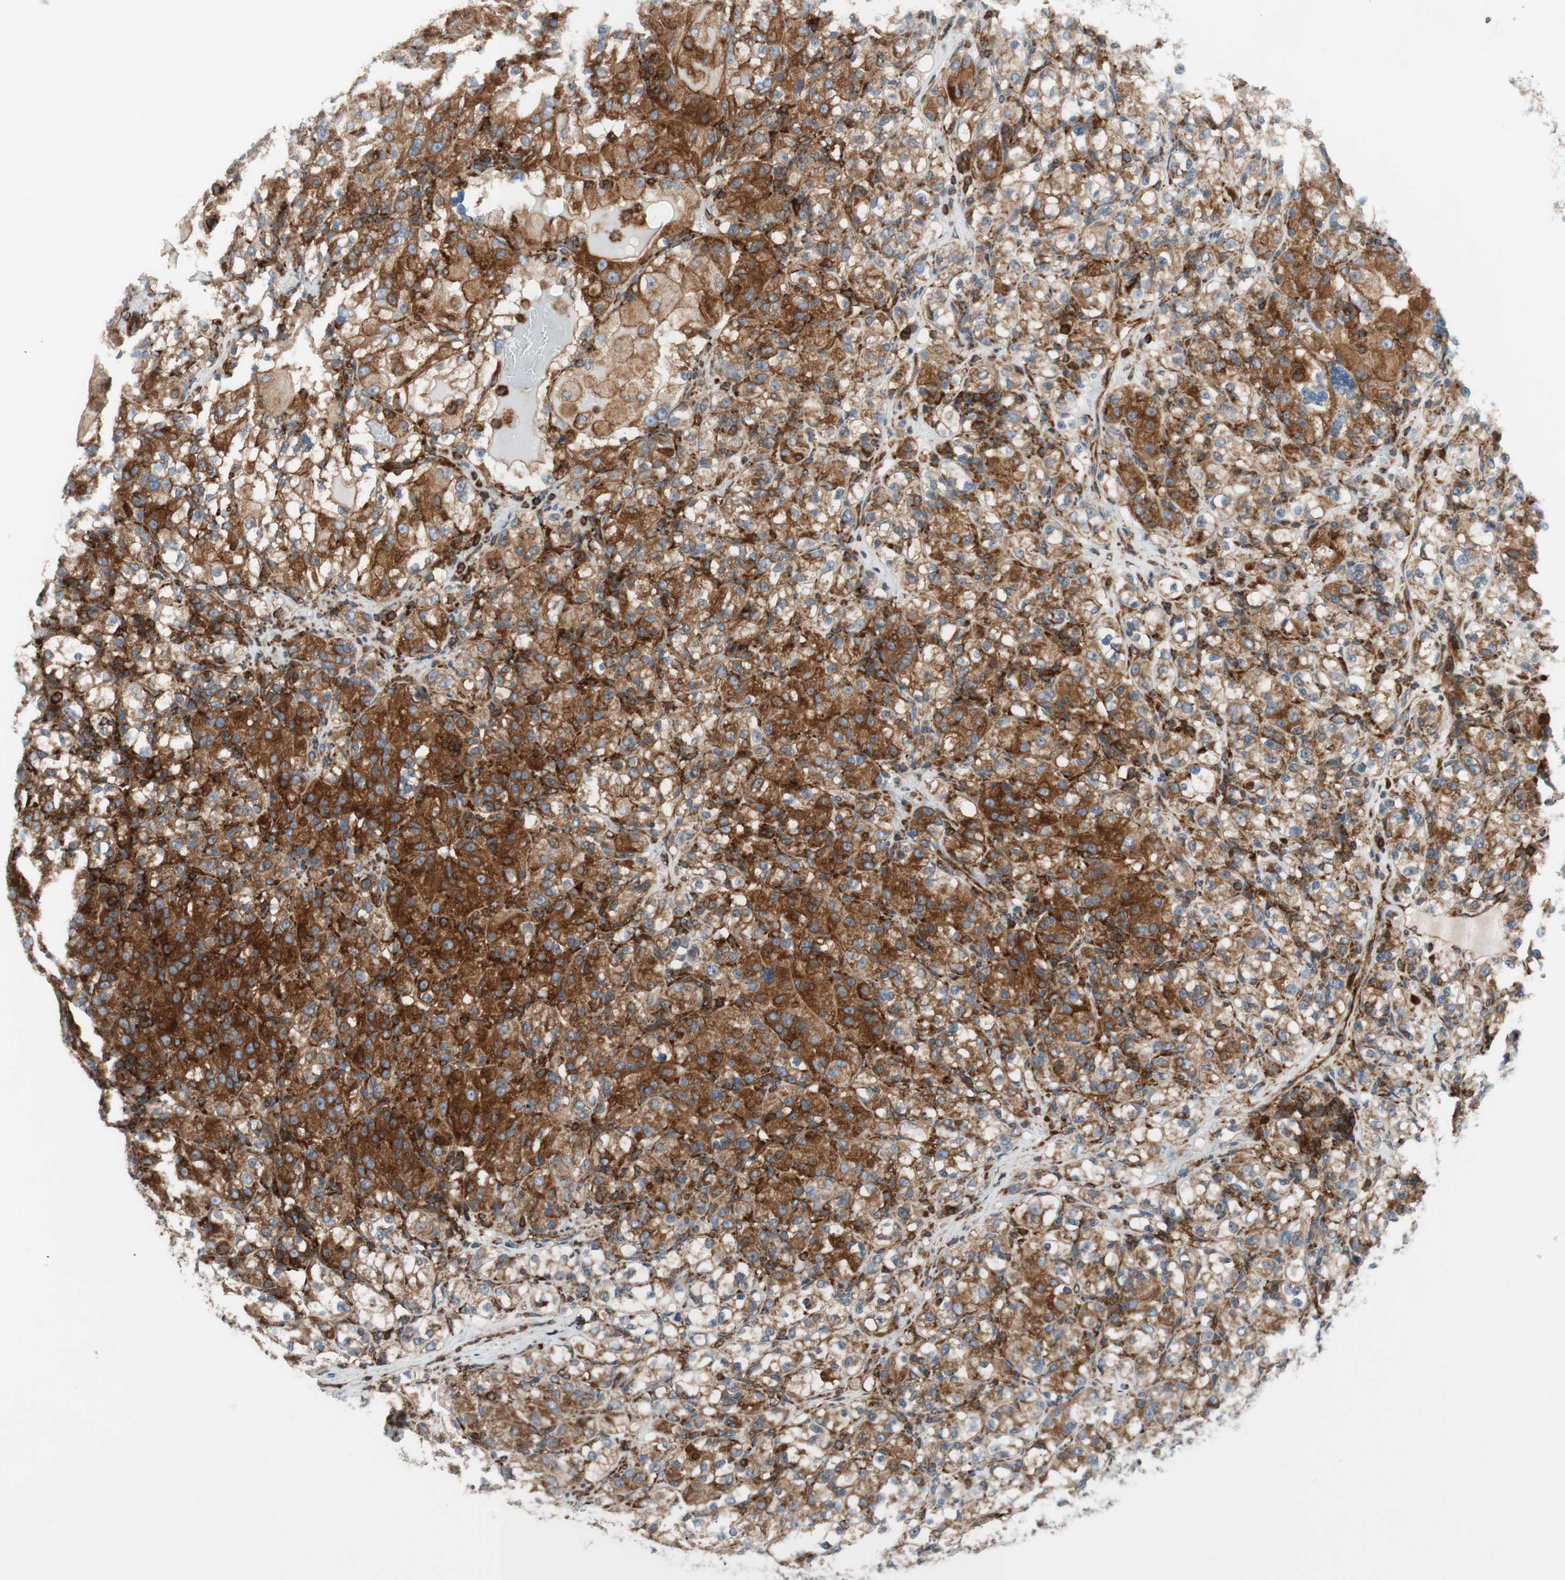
{"staining": {"intensity": "moderate", "quantity": ">75%", "location": "cytoplasmic/membranous"}, "tissue": "renal cancer", "cell_type": "Tumor cells", "image_type": "cancer", "snomed": [{"axis": "morphology", "description": "Adenocarcinoma, NOS"}, {"axis": "topography", "description": "Kidney"}], "caption": "Immunohistochemistry histopathology image of neoplastic tissue: renal cancer (adenocarcinoma) stained using immunohistochemistry reveals medium levels of moderate protein expression localized specifically in the cytoplasmic/membranous of tumor cells, appearing as a cytoplasmic/membranous brown color.", "gene": "CCN4", "patient": {"sex": "male", "age": 61}}